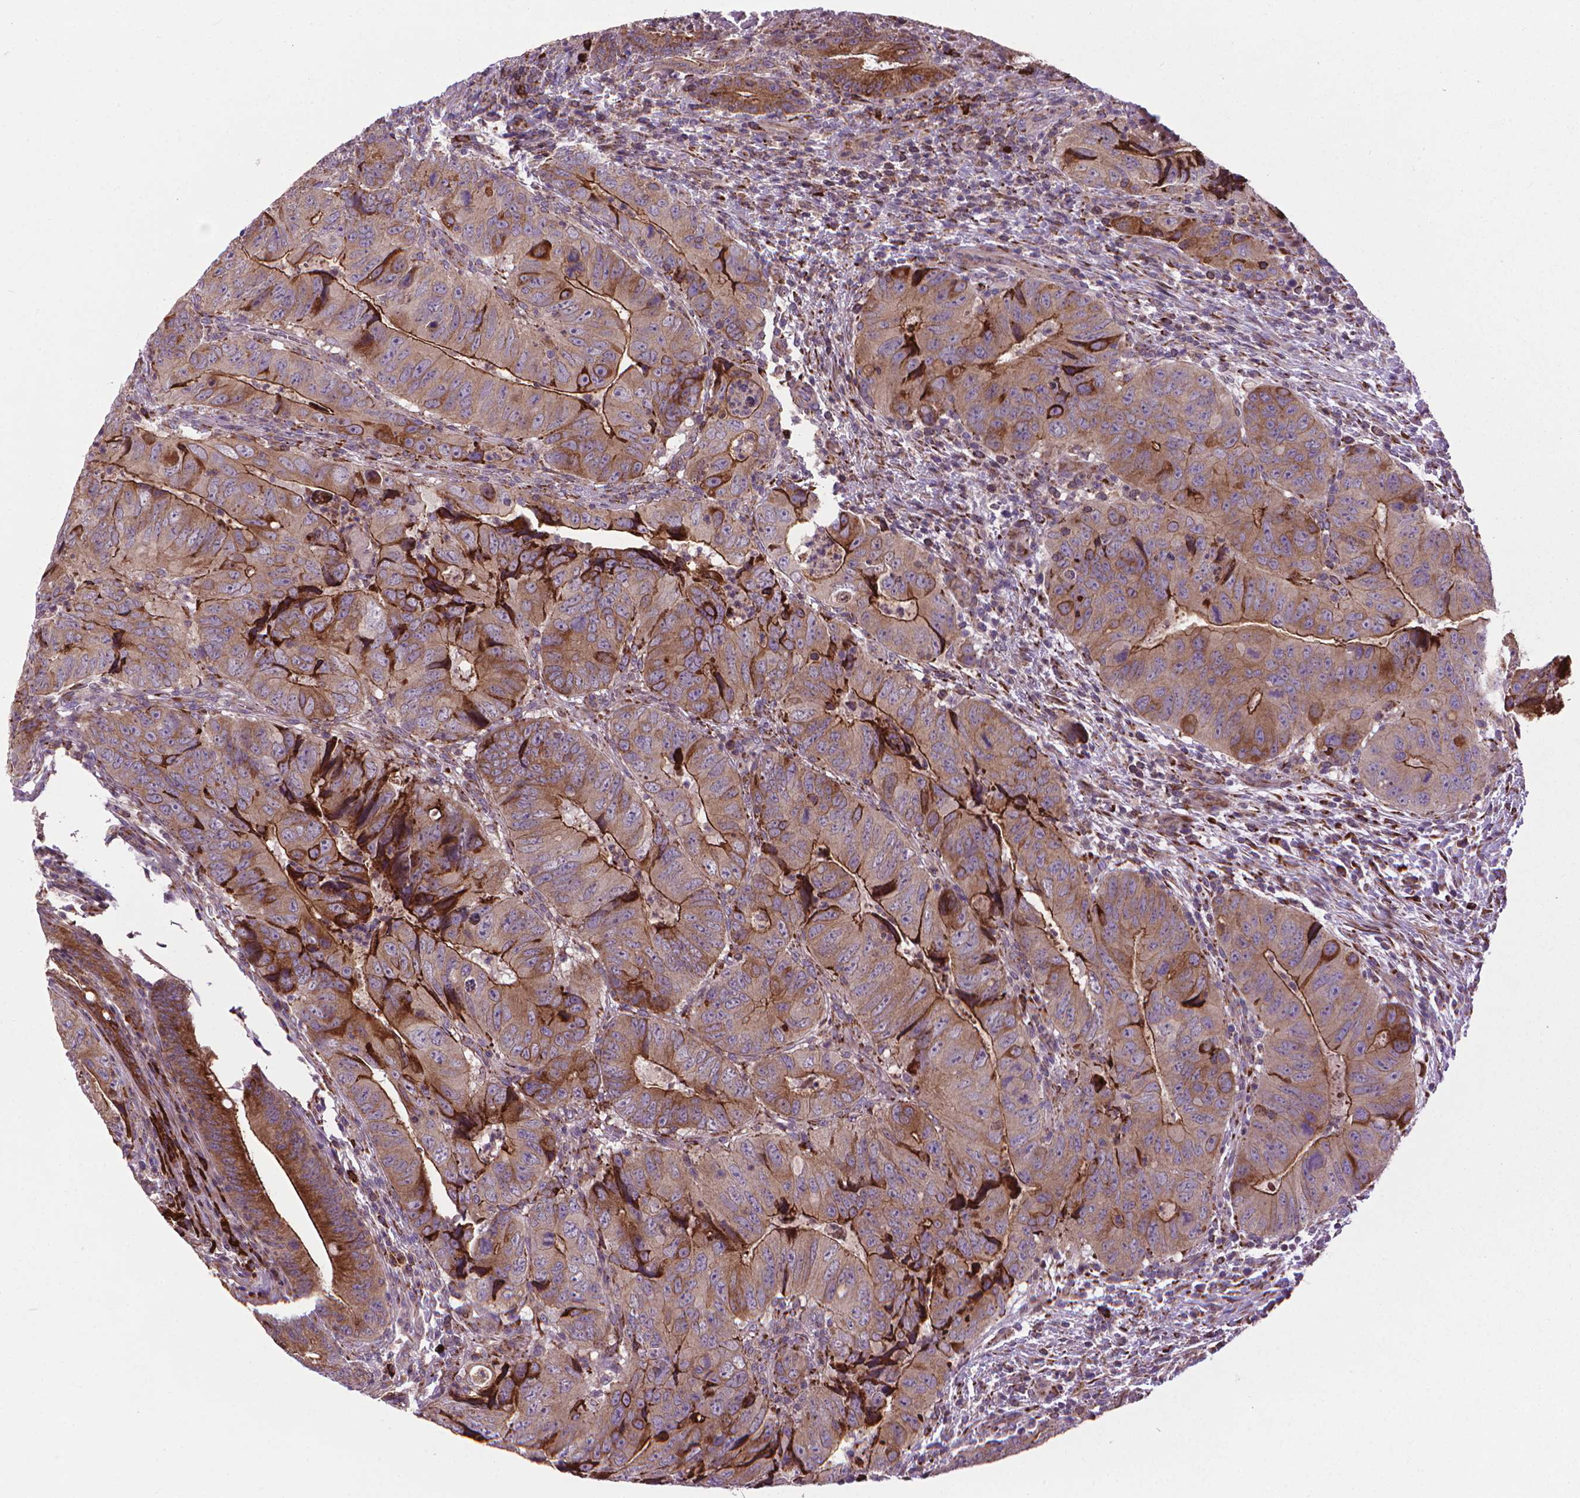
{"staining": {"intensity": "moderate", "quantity": ">75%", "location": "cytoplasmic/membranous"}, "tissue": "colorectal cancer", "cell_type": "Tumor cells", "image_type": "cancer", "snomed": [{"axis": "morphology", "description": "Adenocarcinoma, NOS"}, {"axis": "topography", "description": "Colon"}], "caption": "Immunohistochemical staining of colorectal adenocarcinoma displays moderate cytoplasmic/membranous protein positivity in approximately >75% of tumor cells.", "gene": "MYH14", "patient": {"sex": "male", "age": 79}}